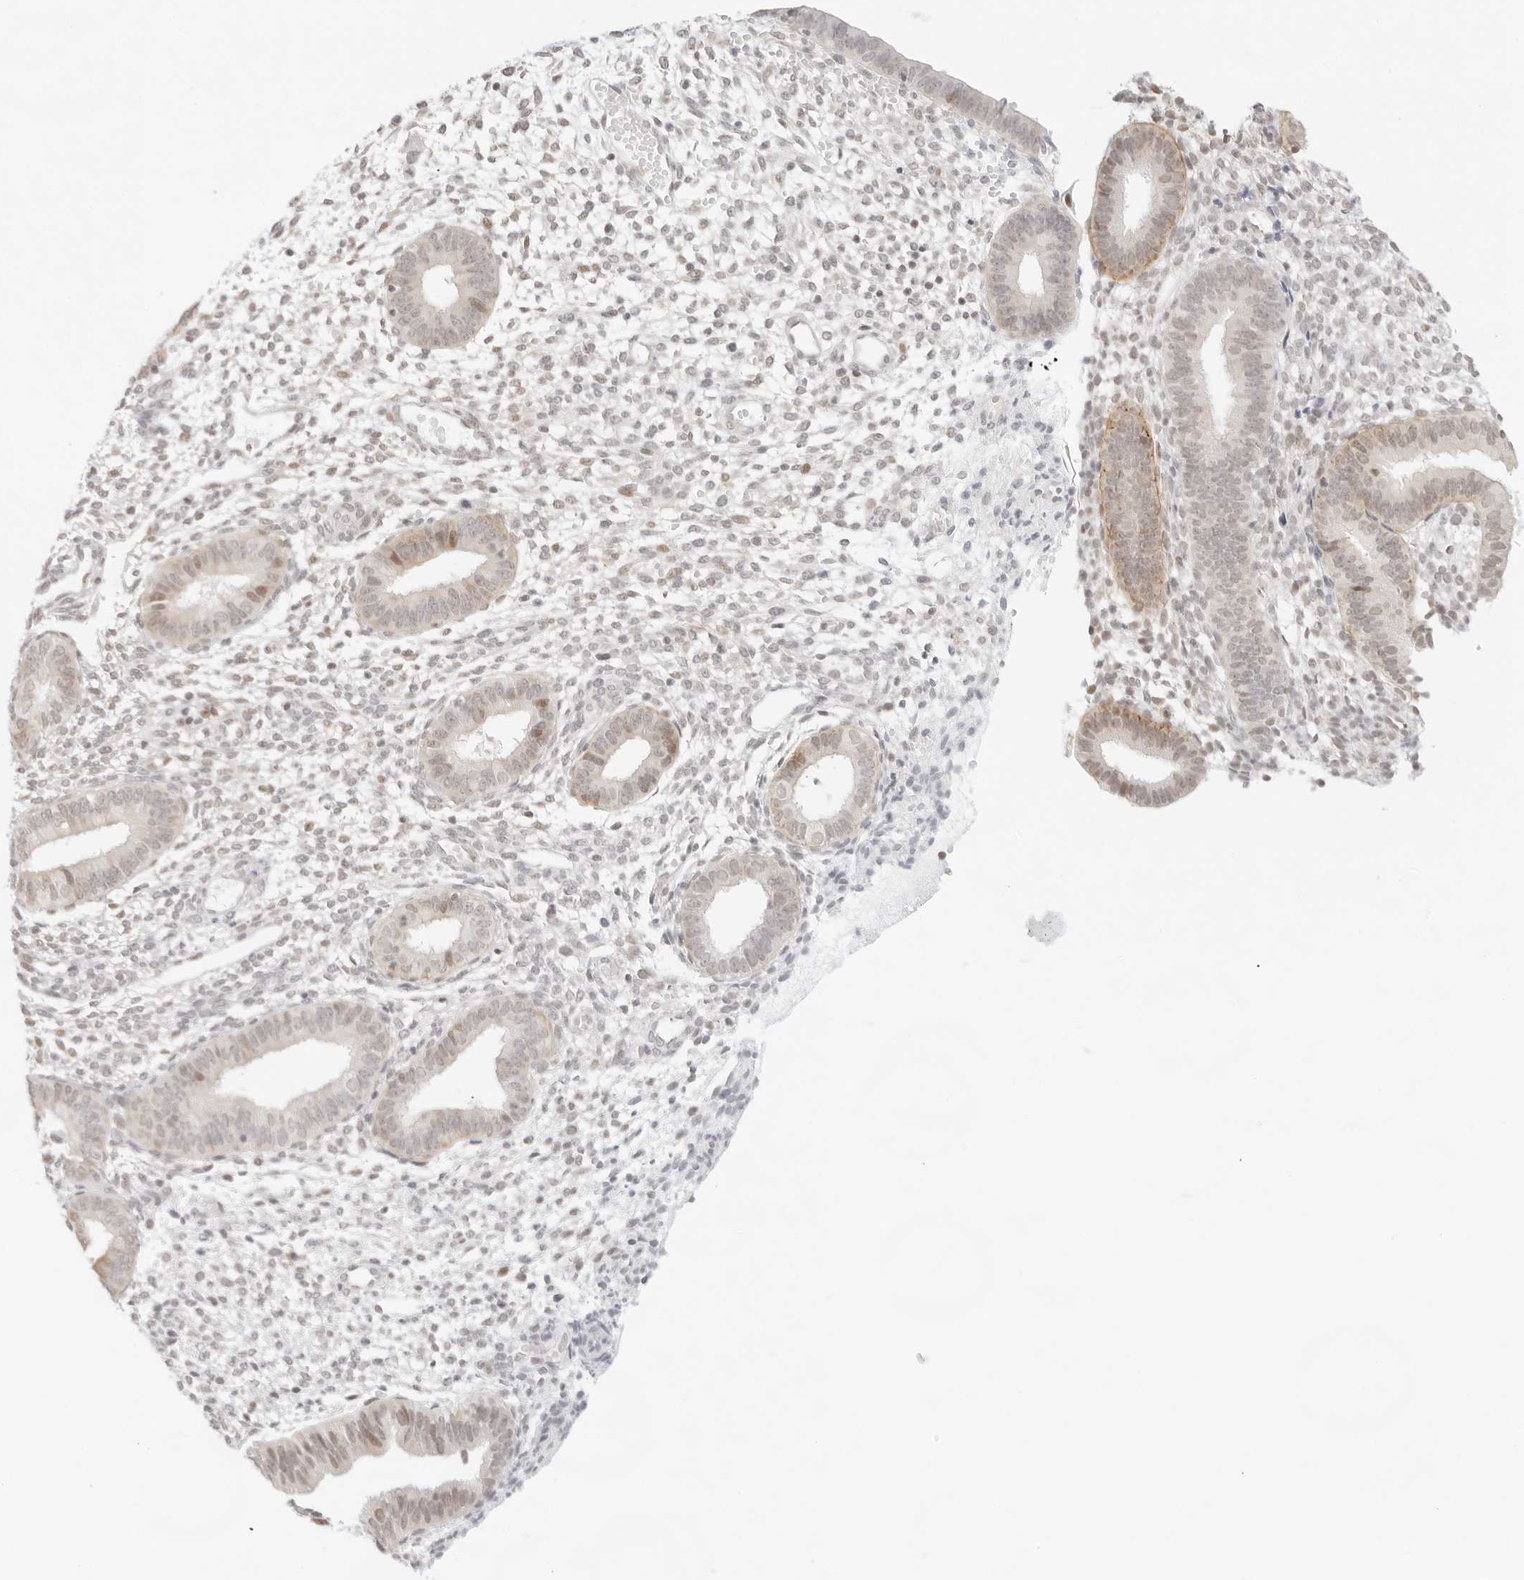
{"staining": {"intensity": "negative", "quantity": "none", "location": "none"}, "tissue": "endometrium", "cell_type": "Cells in endometrial stroma", "image_type": "normal", "snomed": [{"axis": "morphology", "description": "Normal tissue, NOS"}, {"axis": "topography", "description": "Endometrium"}], "caption": "Cells in endometrial stroma show no significant protein expression in unremarkable endometrium. (DAB (3,3'-diaminobenzidine) immunohistochemistry (IHC) with hematoxylin counter stain).", "gene": "GNAS", "patient": {"sex": "female", "age": 46}}